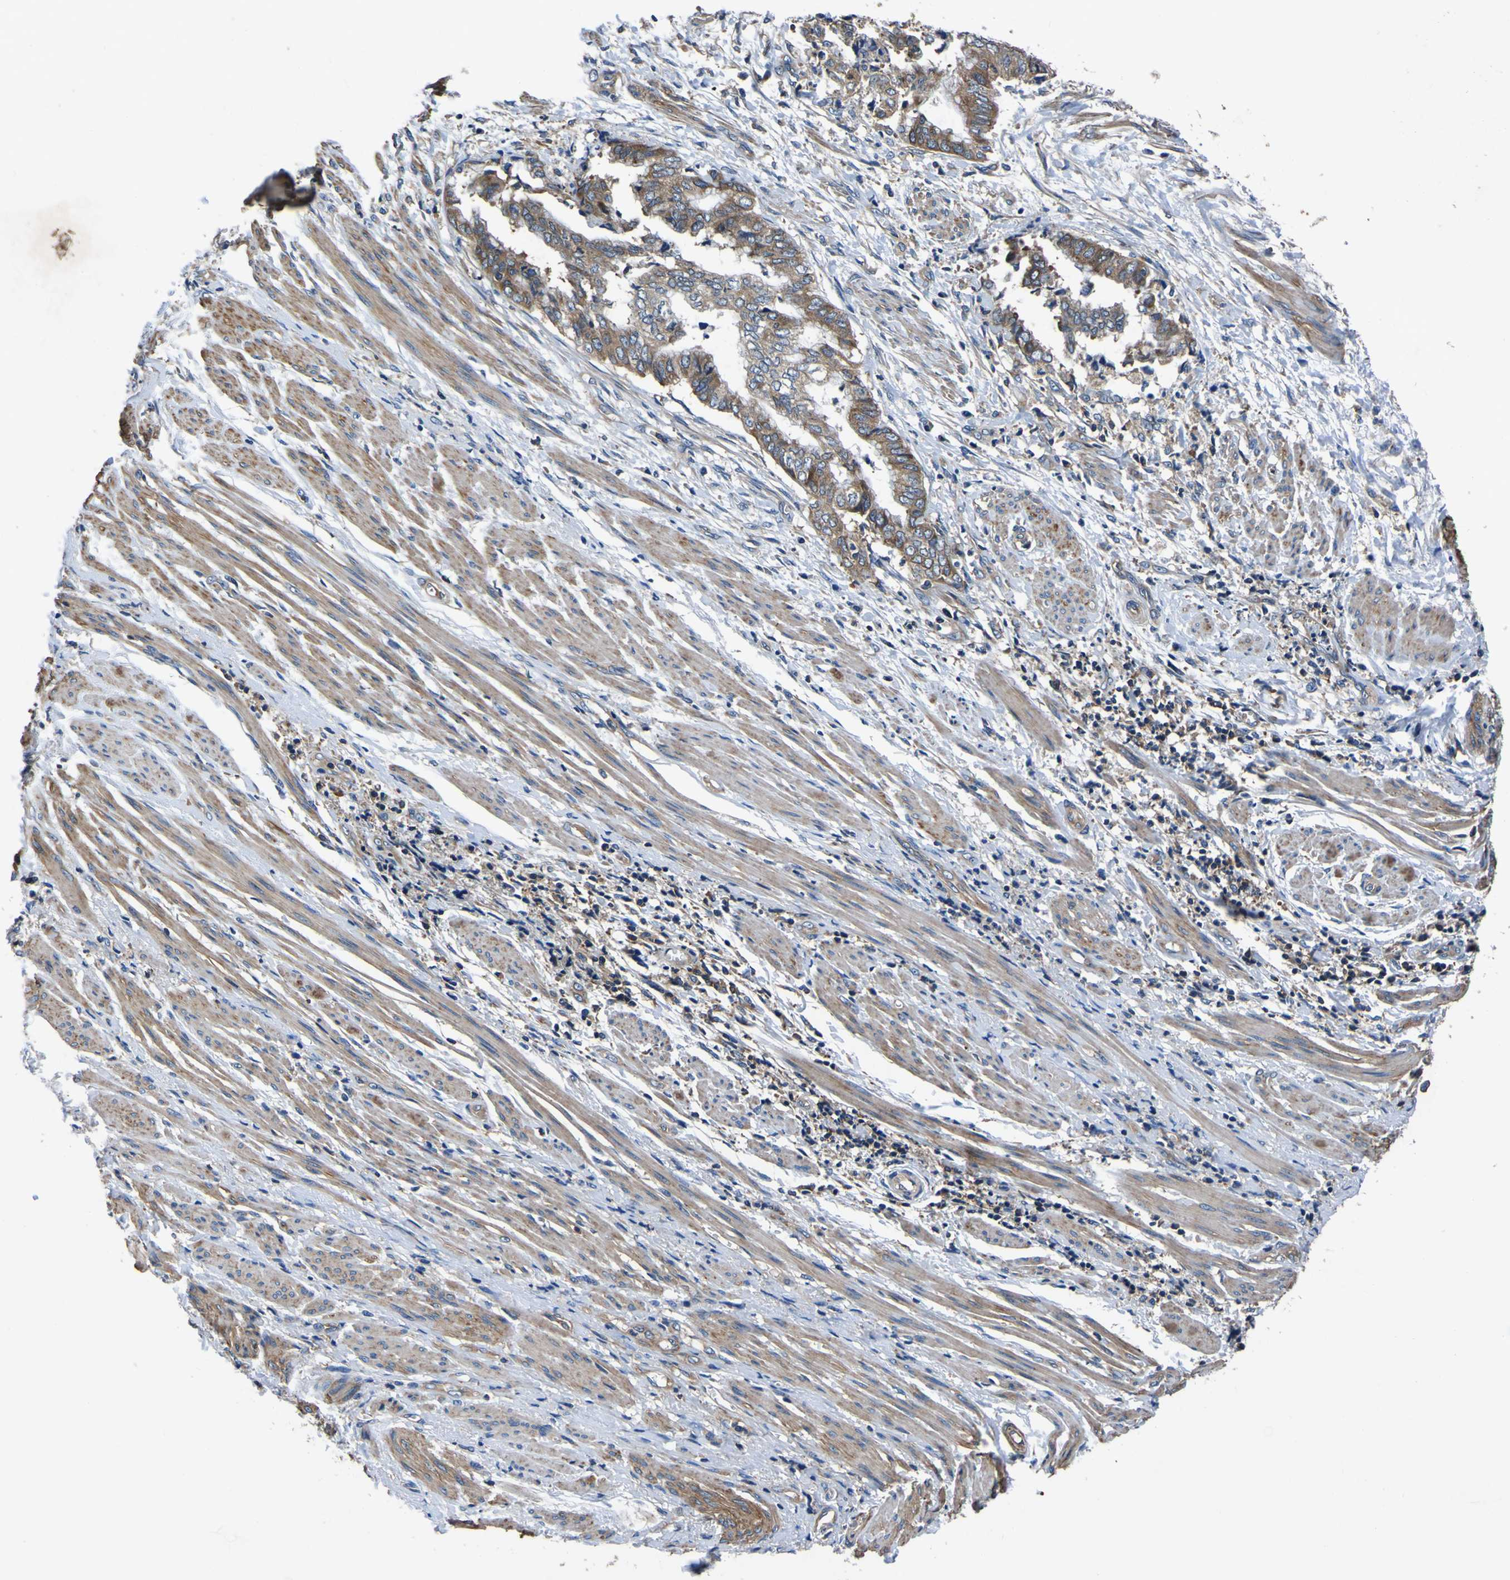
{"staining": {"intensity": "moderate", "quantity": ">75%", "location": "cytoplasmic/membranous"}, "tissue": "endometrial cancer", "cell_type": "Tumor cells", "image_type": "cancer", "snomed": [{"axis": "morphology", "description": "Necrosis, NOS"}, {"axis": "morphology", "description": "Adenocarcinoma, NOS"}, {"axis": "topography", "description": "Endometrium"}], "caption": "Adenocarcinoma (endometrial) tissue reveals moderate cytoplasmic/membranous staining in about >75% of tumor cells, visualized by immunohistochemistry.", "gene": "CNR2", "patient": {"sex": "female", "age": 79}}